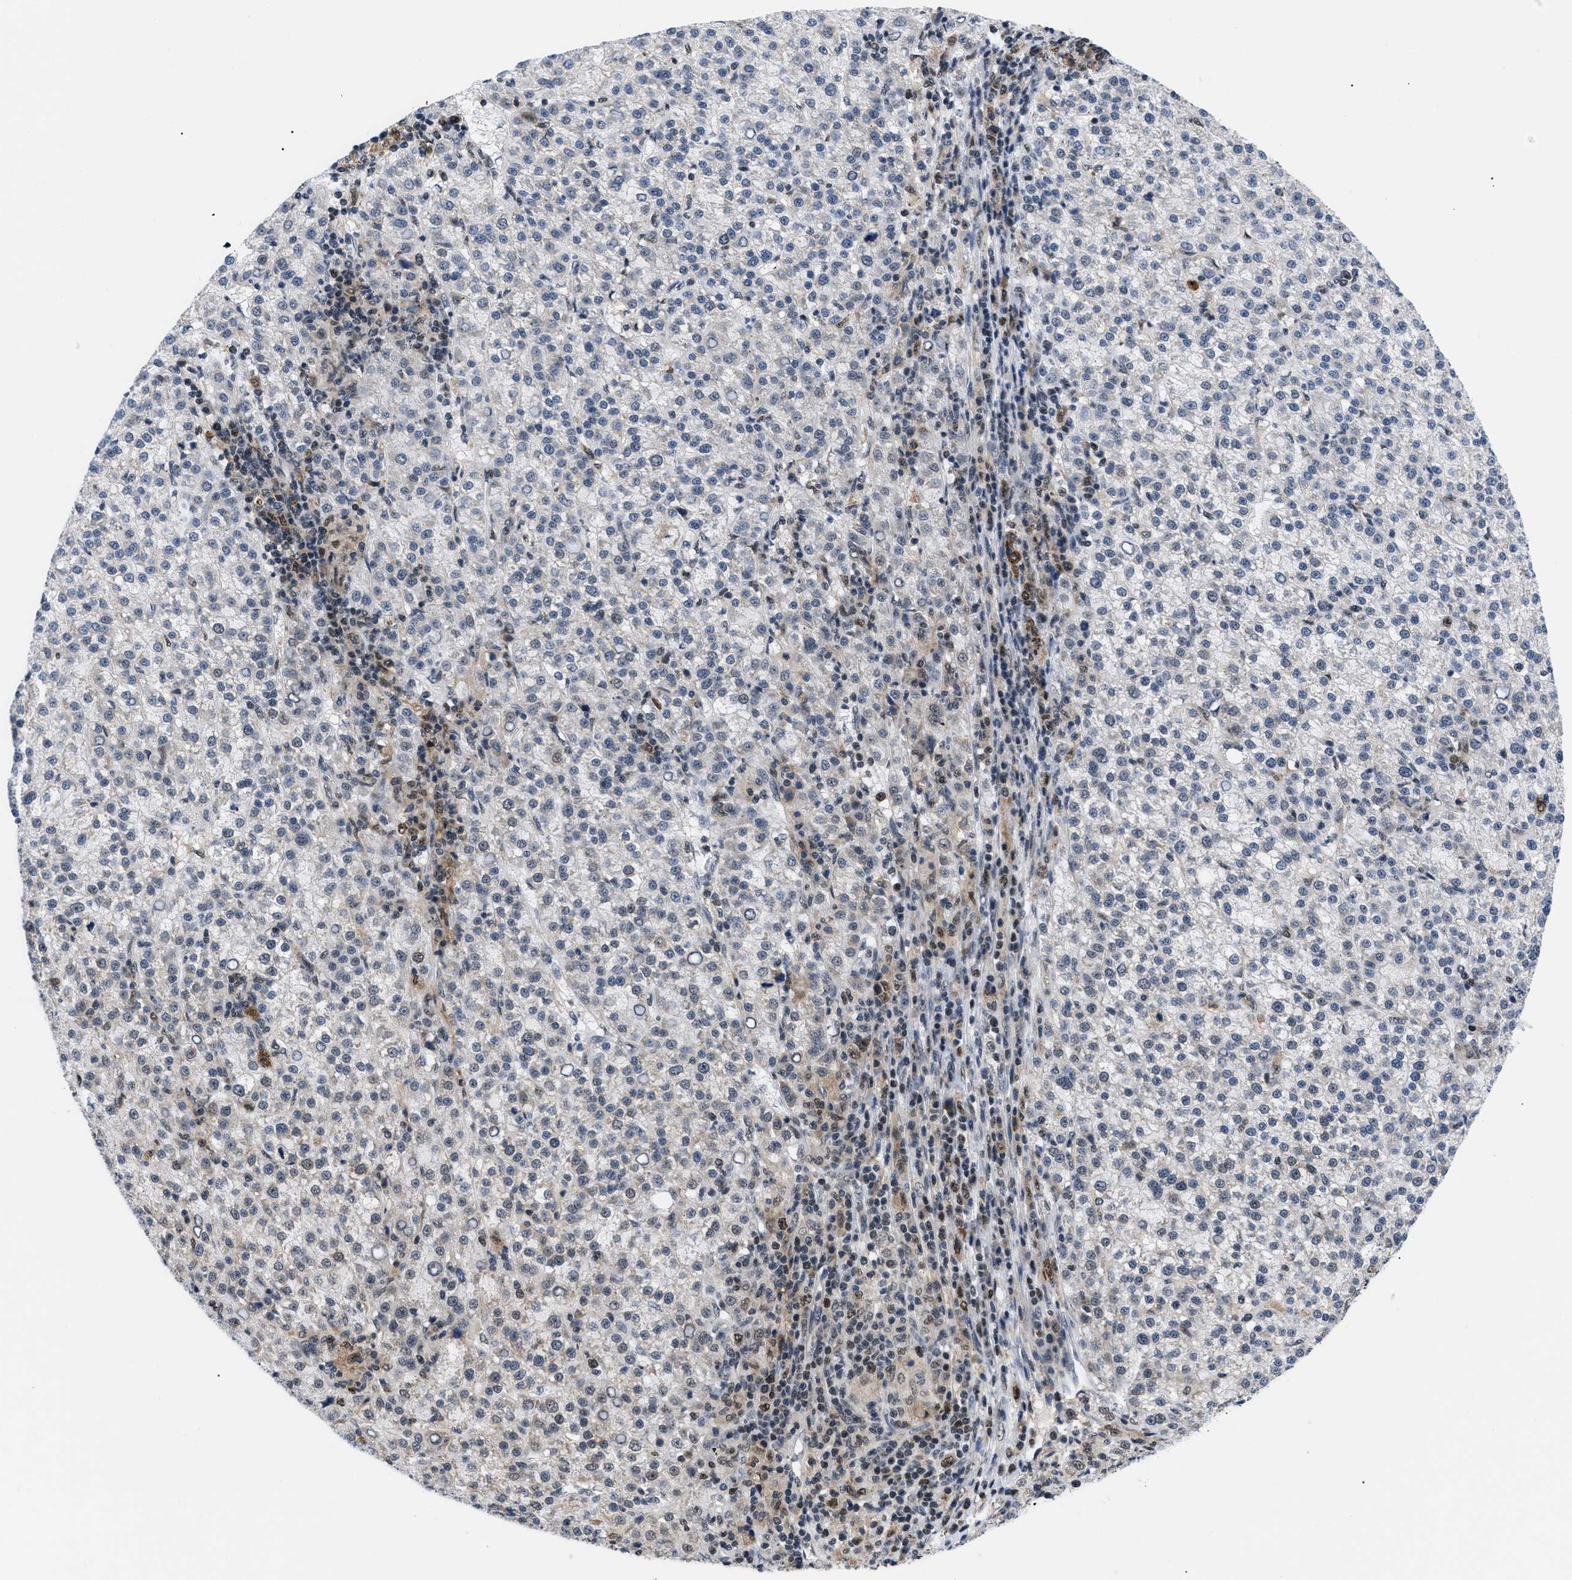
{"staining": {"intensity": "weak", "quantity": "<25%", "location": "nuclear"}, "tissue": "liver cancer", "cell_type": "Tumor cells", "image_type": "cancer", "snomed": [{"axis": "morphology", "description": "Carcinoma, Hepatocellular, NOS"}, {"axis": "topography", "description": "Liver"}], "caption": "Immunohistochemistry (IHC) of human liver cancer reveals no expression in tumor cells. The staining is performed using DAB (3,3'-diaminobenzidine) brown chromogen with nuclei counter-stained in using hematoxylin.", "gene": "PITHD1", "patient": {"sex": "female", "age": 58}}